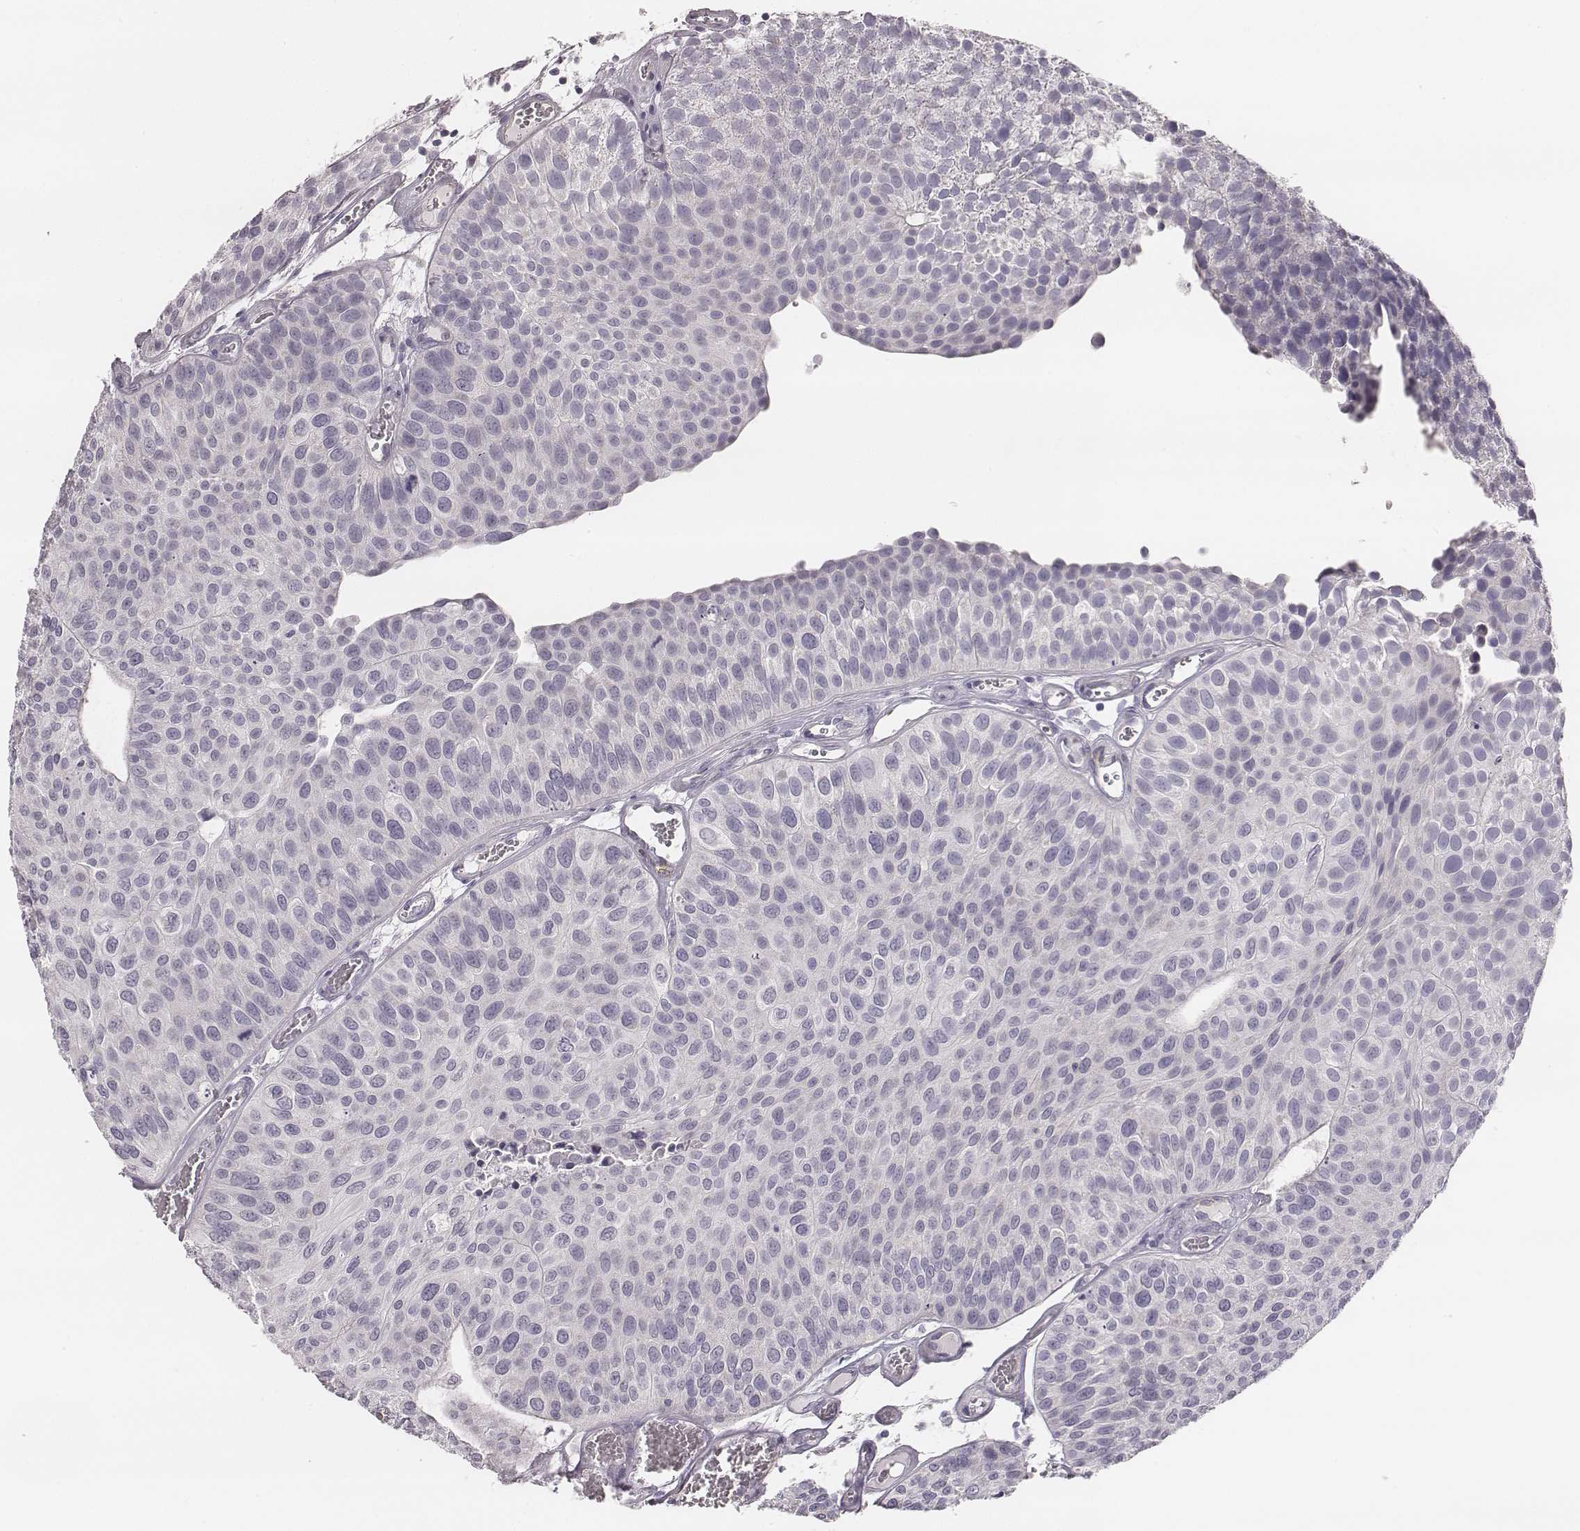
{"staining": {"intensity": "negative", "quantity": "none", "location": "none"}, "tissue": "urothelial cancer", "cell_type": "Tumor cells", "image_type": "cancer", "snomed": [{"axis": "morphology", "description": "Urothelial carcinoma, Low grade"}, {"axis": "topography", "description": "Urinary bladder"}], "caption": "This is an immunohistochemistry (IHC) photomicrograph of urothelial cancer. There is no staining in tumor cells.", "gene": "KCNJ12", "patient": {"sex": "female", "age": 87}}